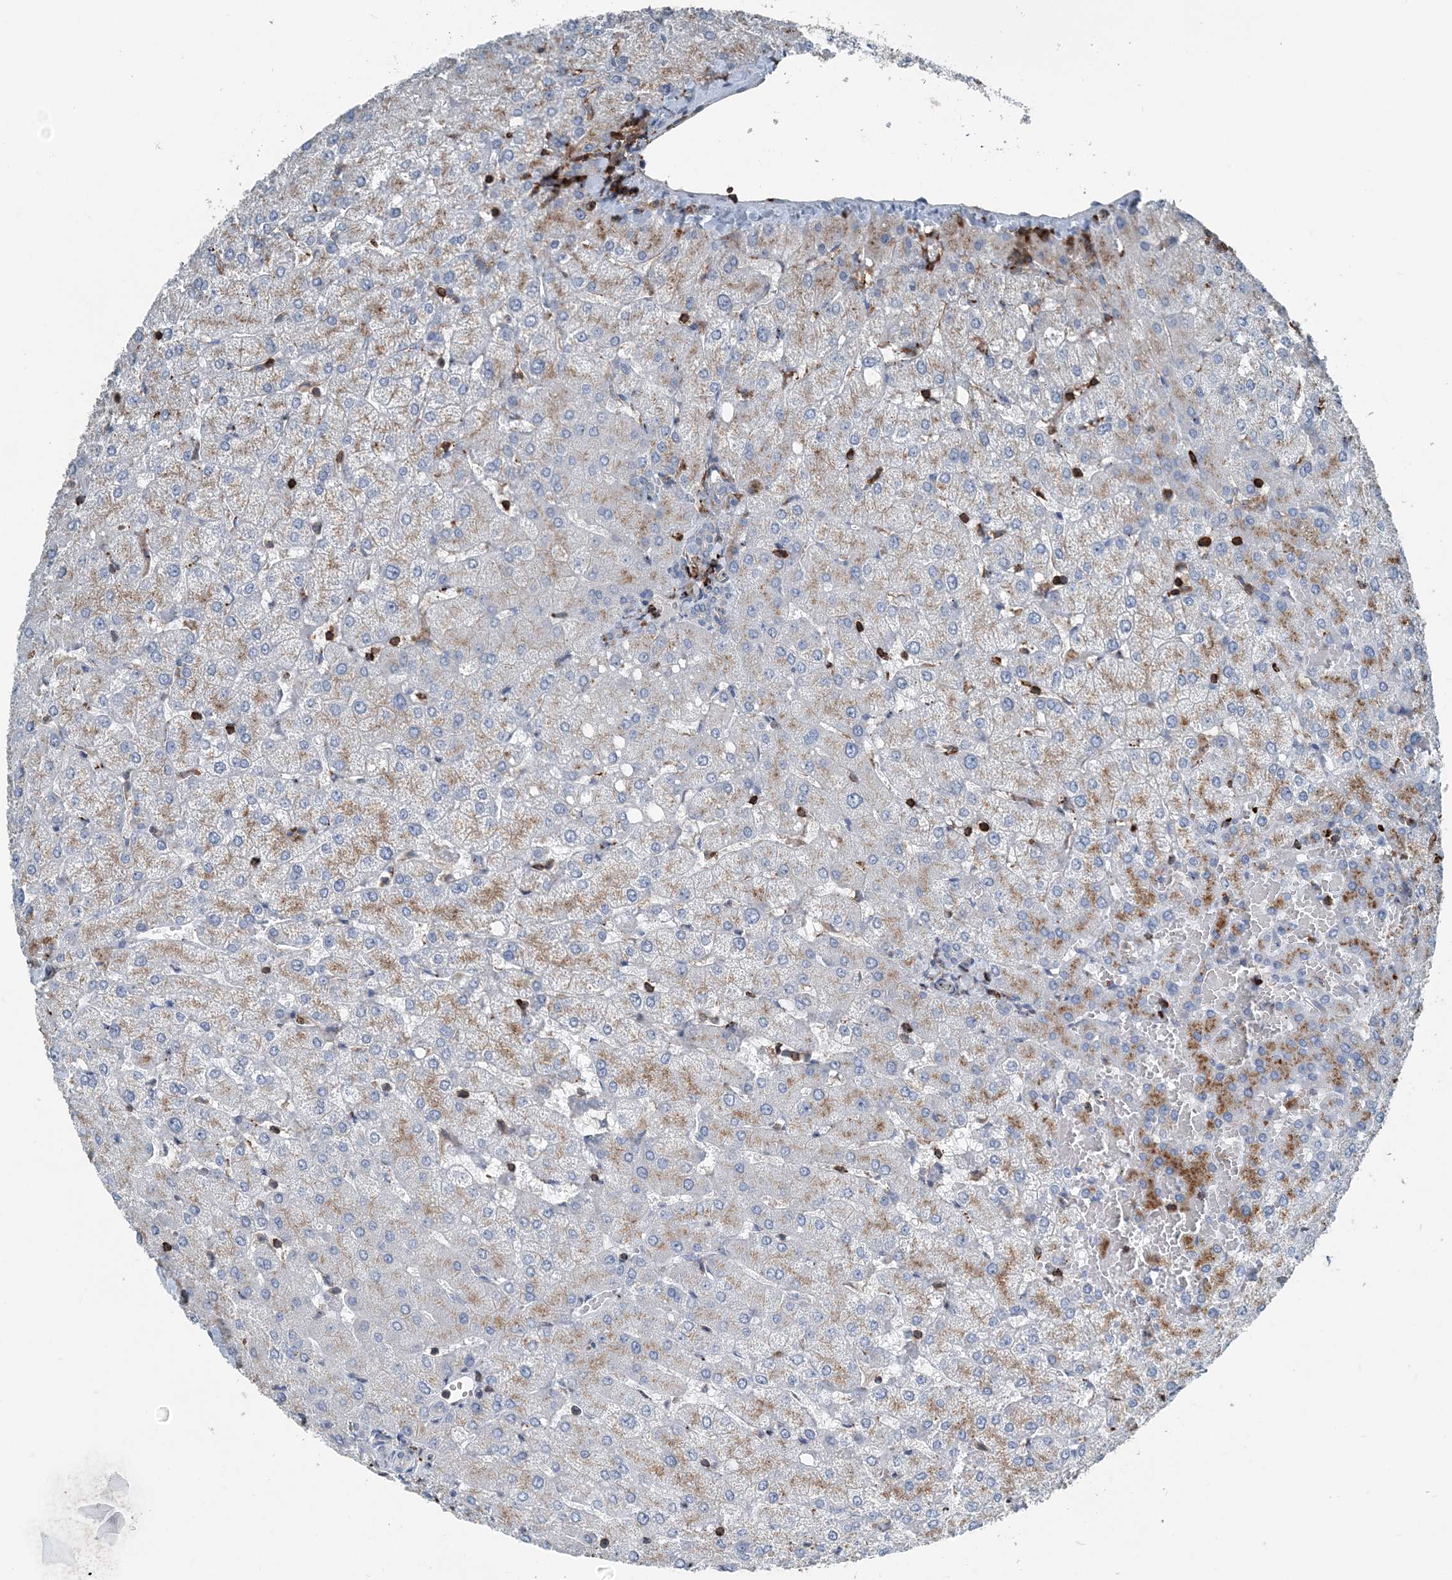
{"staining": {"intensity": "negative", "quantity": "none", "location": "none"}, "tissue": "liver", "cell_type": "Cholangiocytes", "image_type": "normal", "snomed": [{"axis": "morphology", "description": "Normal tissue, NOS"}, {"axis": "topography", "description": "Liver"}], "caption": "A histopathology image of human liver is negative for staining in cholangiocytes. (IHC, brightfield microscopy, high magnification).", "gene": "CFL1", "patient": {"sex": "female", "age": 54}}